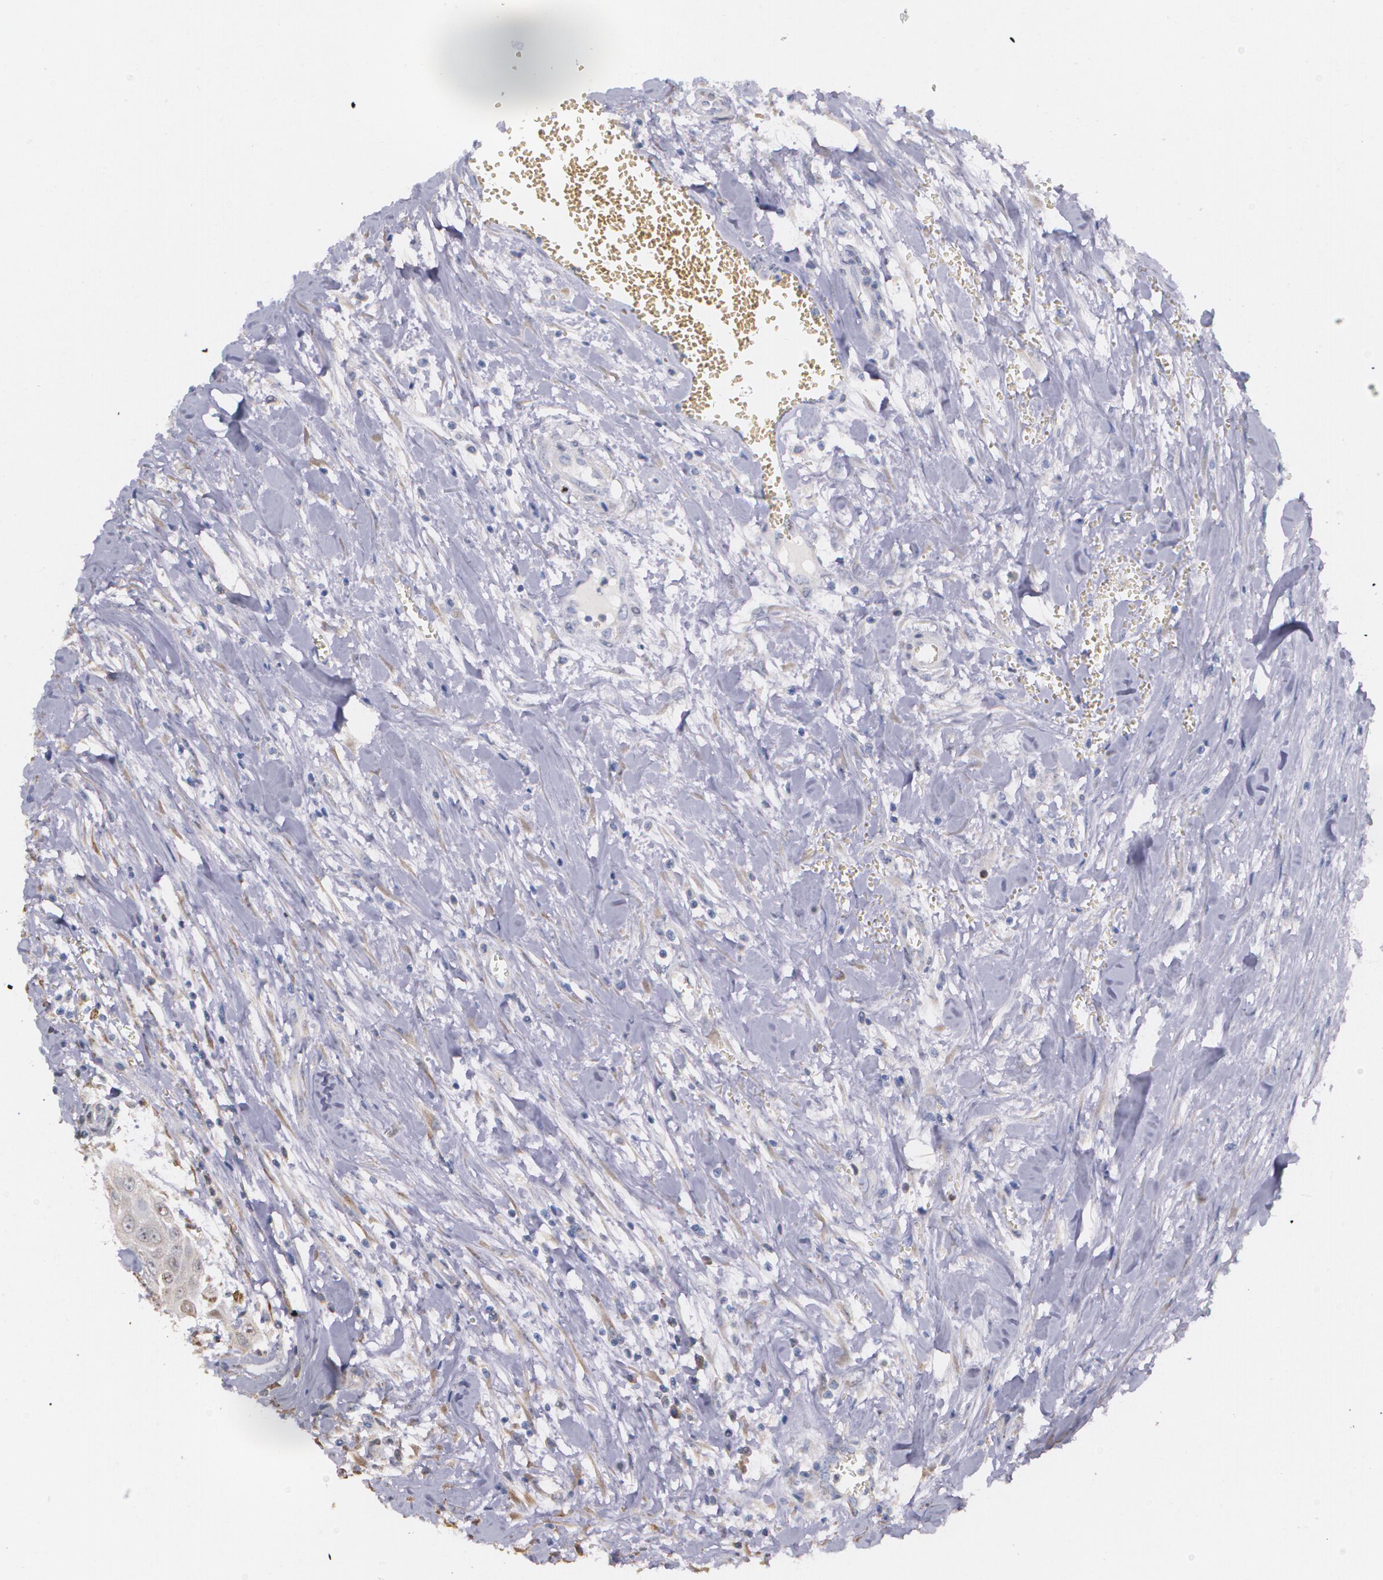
{"staining": {"intensity": "weak", "quantity": "<25%", "location": "cytoplasmic/membranous"}, "tissue": "head and neck cancer", "cell_type": "Tumor cells", "image_type": "cancer", "snomed": [{"axis": "morphology", "description": "Squamous cell carcinoma, NOS"}, {"axis": "morphology", "description": "Squamous cell carcinoma, metastatic, NOS"}, {"axis": "topography", "description": "Lymph node"}, {"axis": "topography", "description": "Salivary gland"}, {"axis": "topography", "description": "Head-Neck"}], "caption": "Tumor cells are negative for brown protein staining in head and neck cancer.", "gene": "ATF3", "patient": {"sex": "female", "age": 74}}